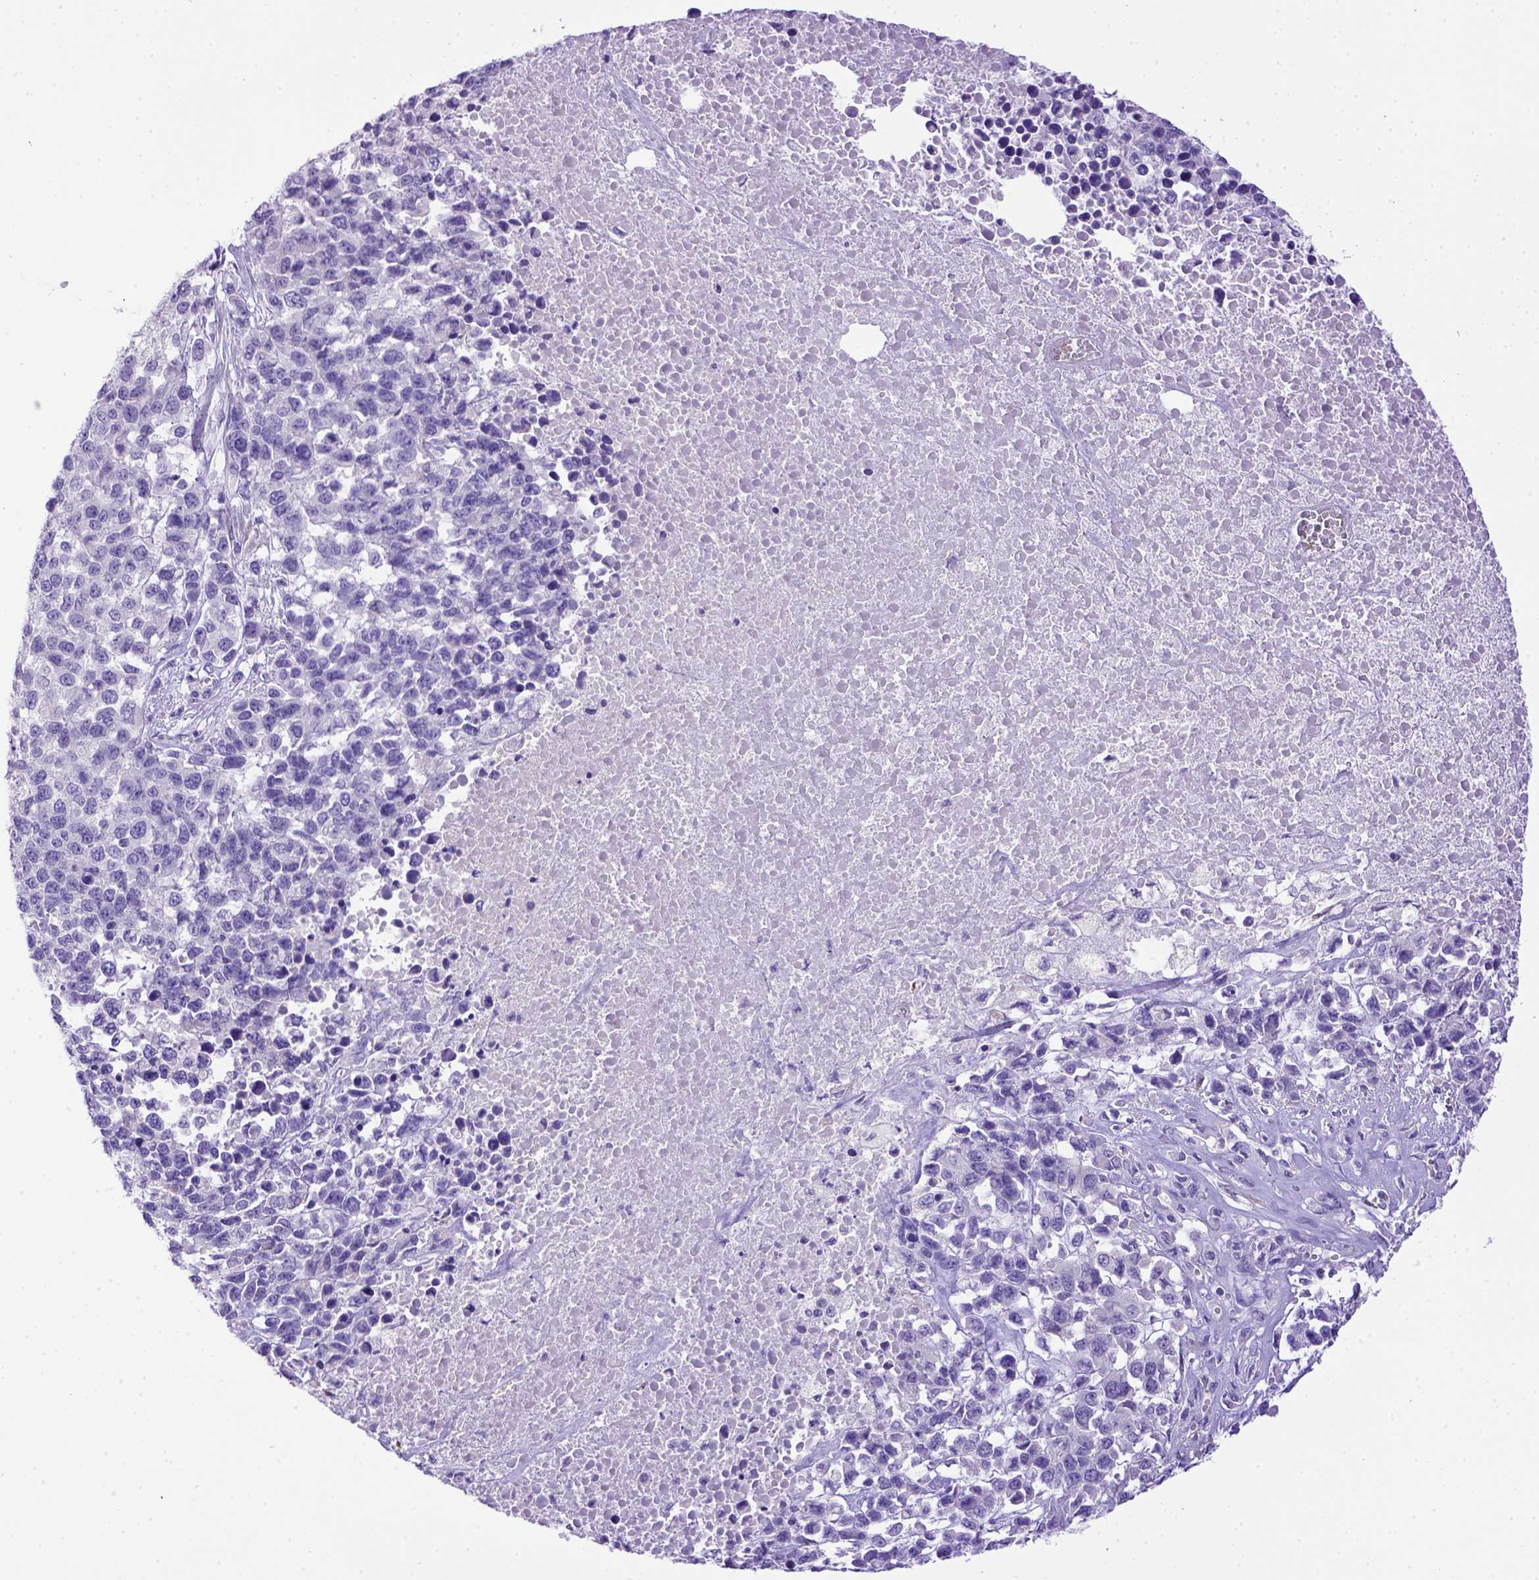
{"staining": {"intensity": "negative", "quantity": "none", "location": "none"}, "tissue": "melanoma", "cell_type": "Tumor cells", "image_type": "cancer", "snomed": [{"axis": "morphology", "description": "Malignant melanoma, Metastatic site"}, {"axis": "topography", "description": "Skin"}], "caption": "There is no significant expression in tumor cells of malignant melanoma (metastatic site).", "gene": "PTGES", "patient": {"sex": "male", "age": 84}}